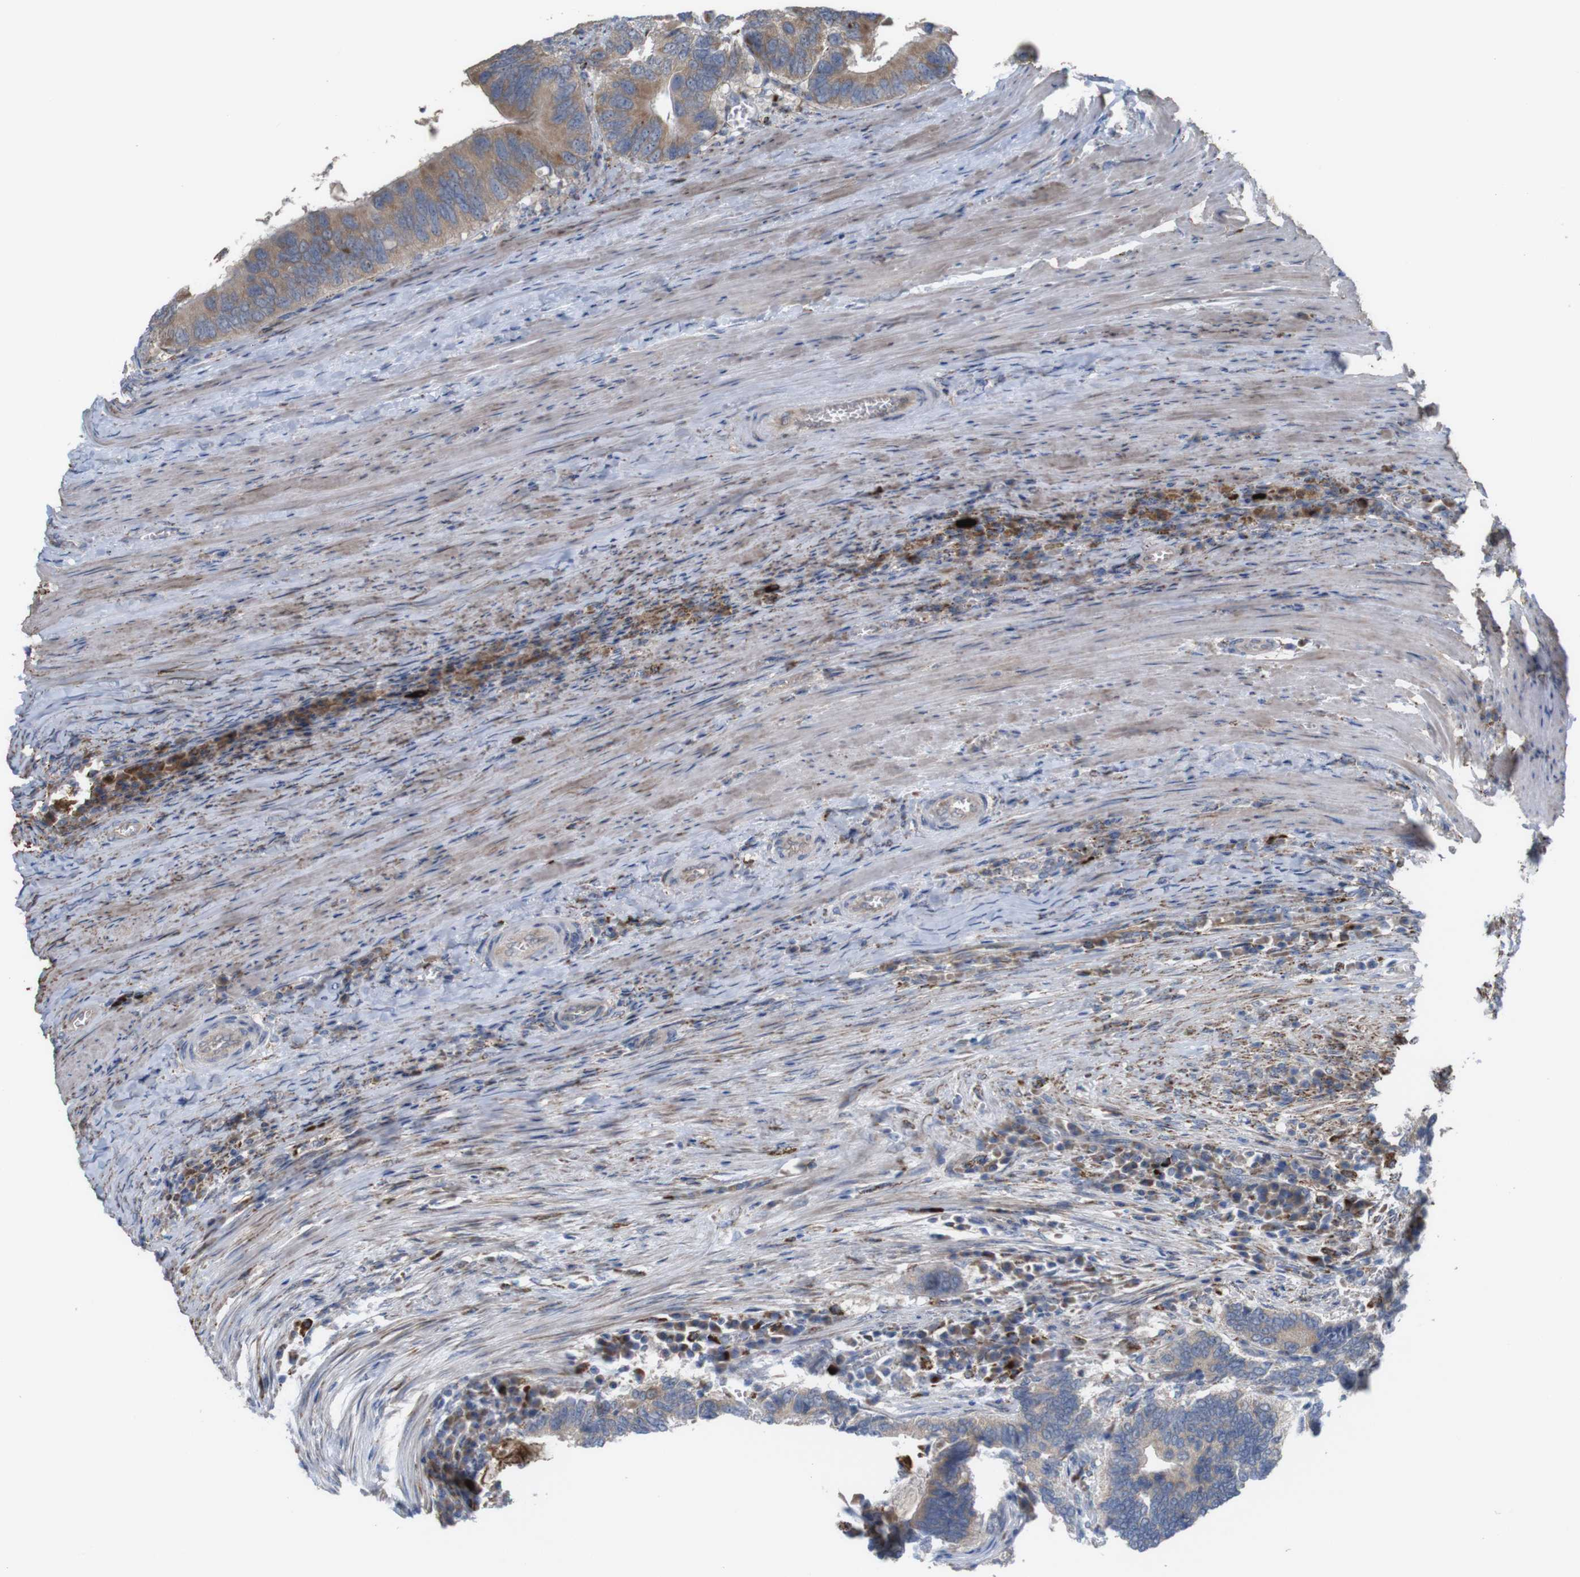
{"staining": {"intensity": "weak", "quantity": ">75%", "location": "cytoplasmic/membranous"}, "tissue": "colorectal cancer", "cell_type": "Tumor cells", "image_type": "cancer", "snomed": [{"axis": "morphology", "description": "Adenocarcinoma, NOS"}, {"axis": "topography", "description": "Colon"}], "caption": "High-magnification brightfield microscopy of adenocarcinoma (colorectal) stained with DAB (3,3'-diaminobenzidine) (brown) and counterstained with hematoxylin (blue). tumor cells exhibit weak cytoplasmic/membranous expression is seen in about>75% of cells.", "gene": "PTPRR", "patient": {"sex": "male", "age": 72}}